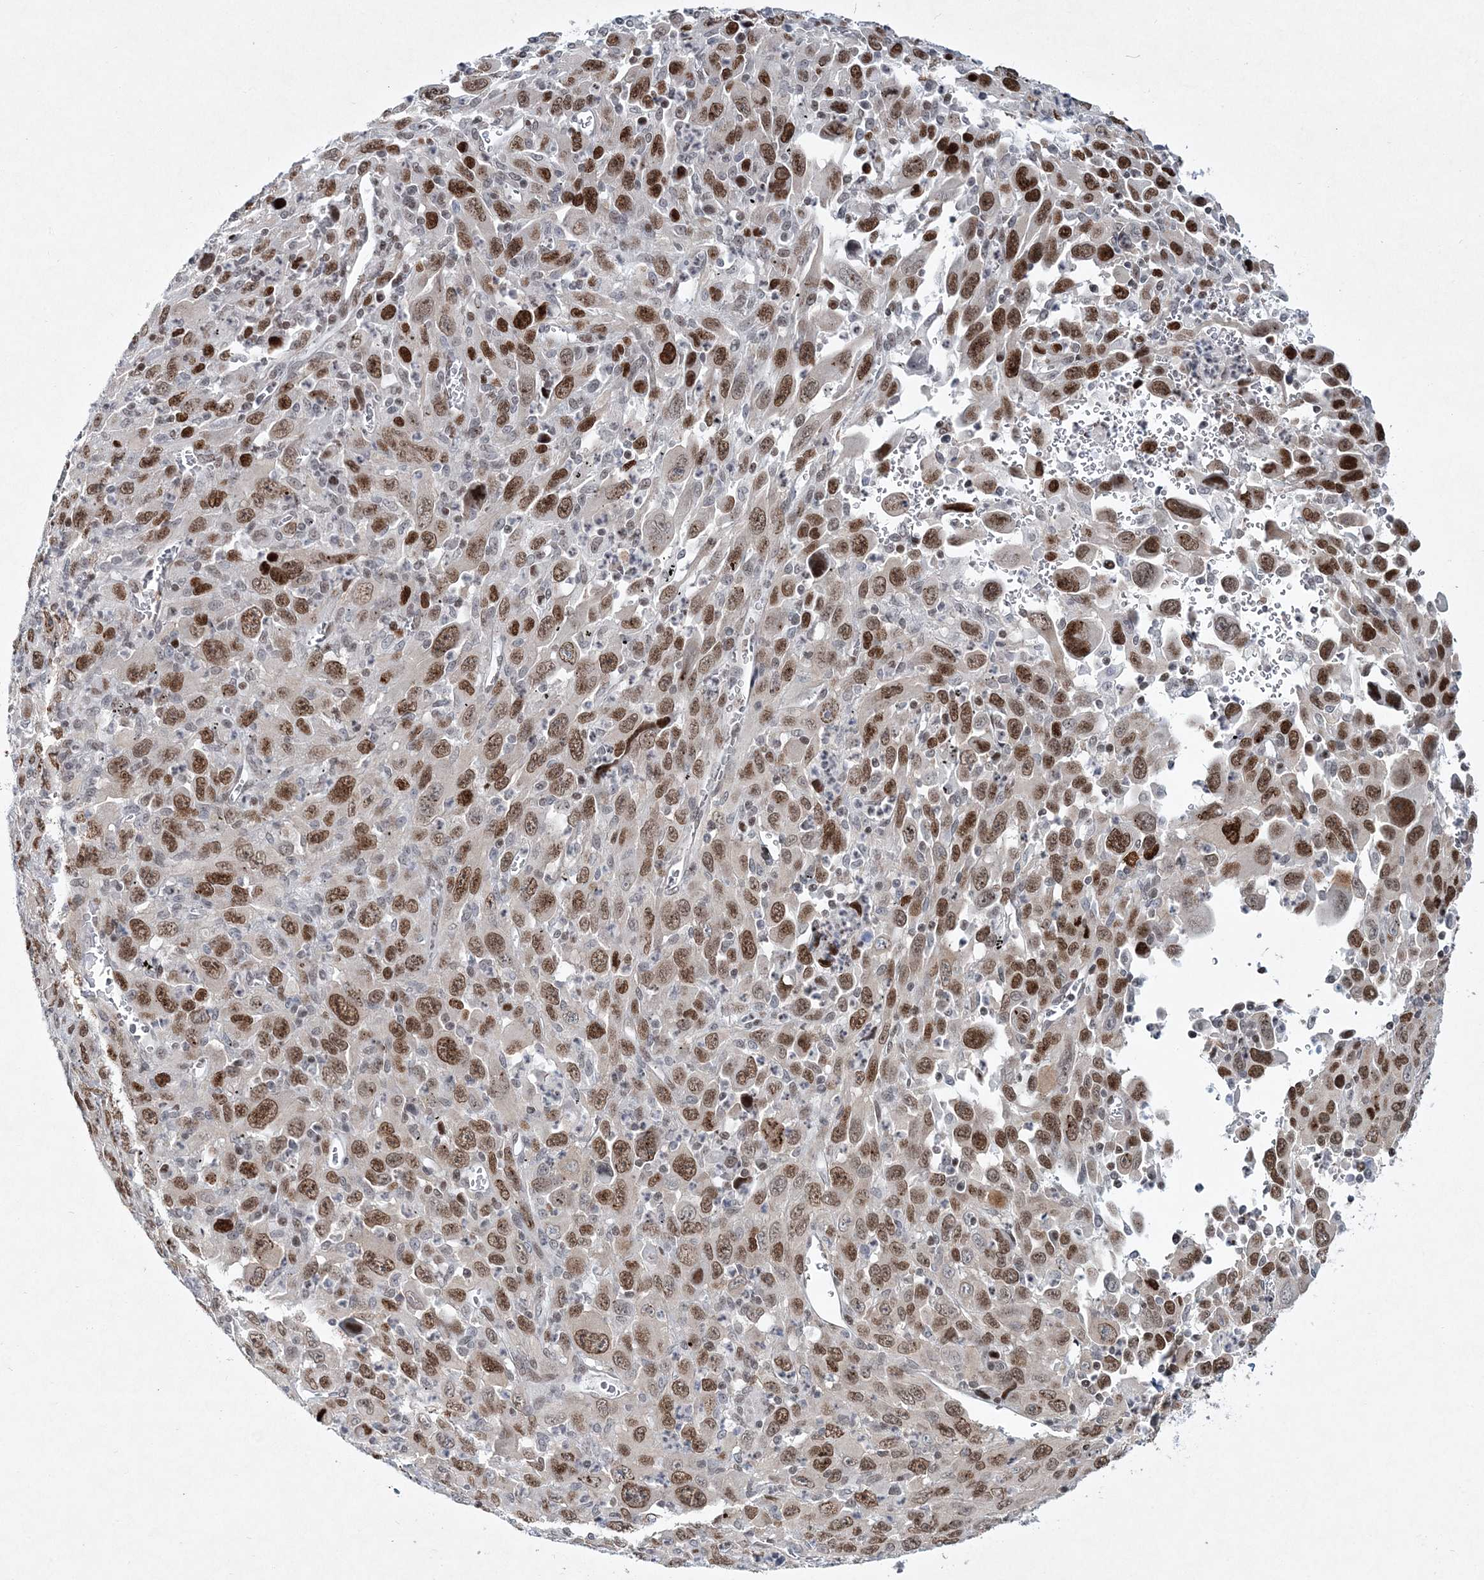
{"staining": {"intensity": "moderate", "quantity": ">75%", "location": "nuclear"}, "tissue": "melanoma", "cell_type": "Tumor cells", "image_type": "cancer", "snomed": [{"axis": "morphology", "description": "Malignant melanoma, Metastatic site"}, {"axis": "topography", "description": "Skin"}], "caption": "This photomicrograph shows immunohistochemistry (IHC) staining of human melanoma, with medium moderate nuclear expression in about >75% of tumor cells.", "gene": "LRRFIP2", "patient": {"sex": "female", "age": 56}}